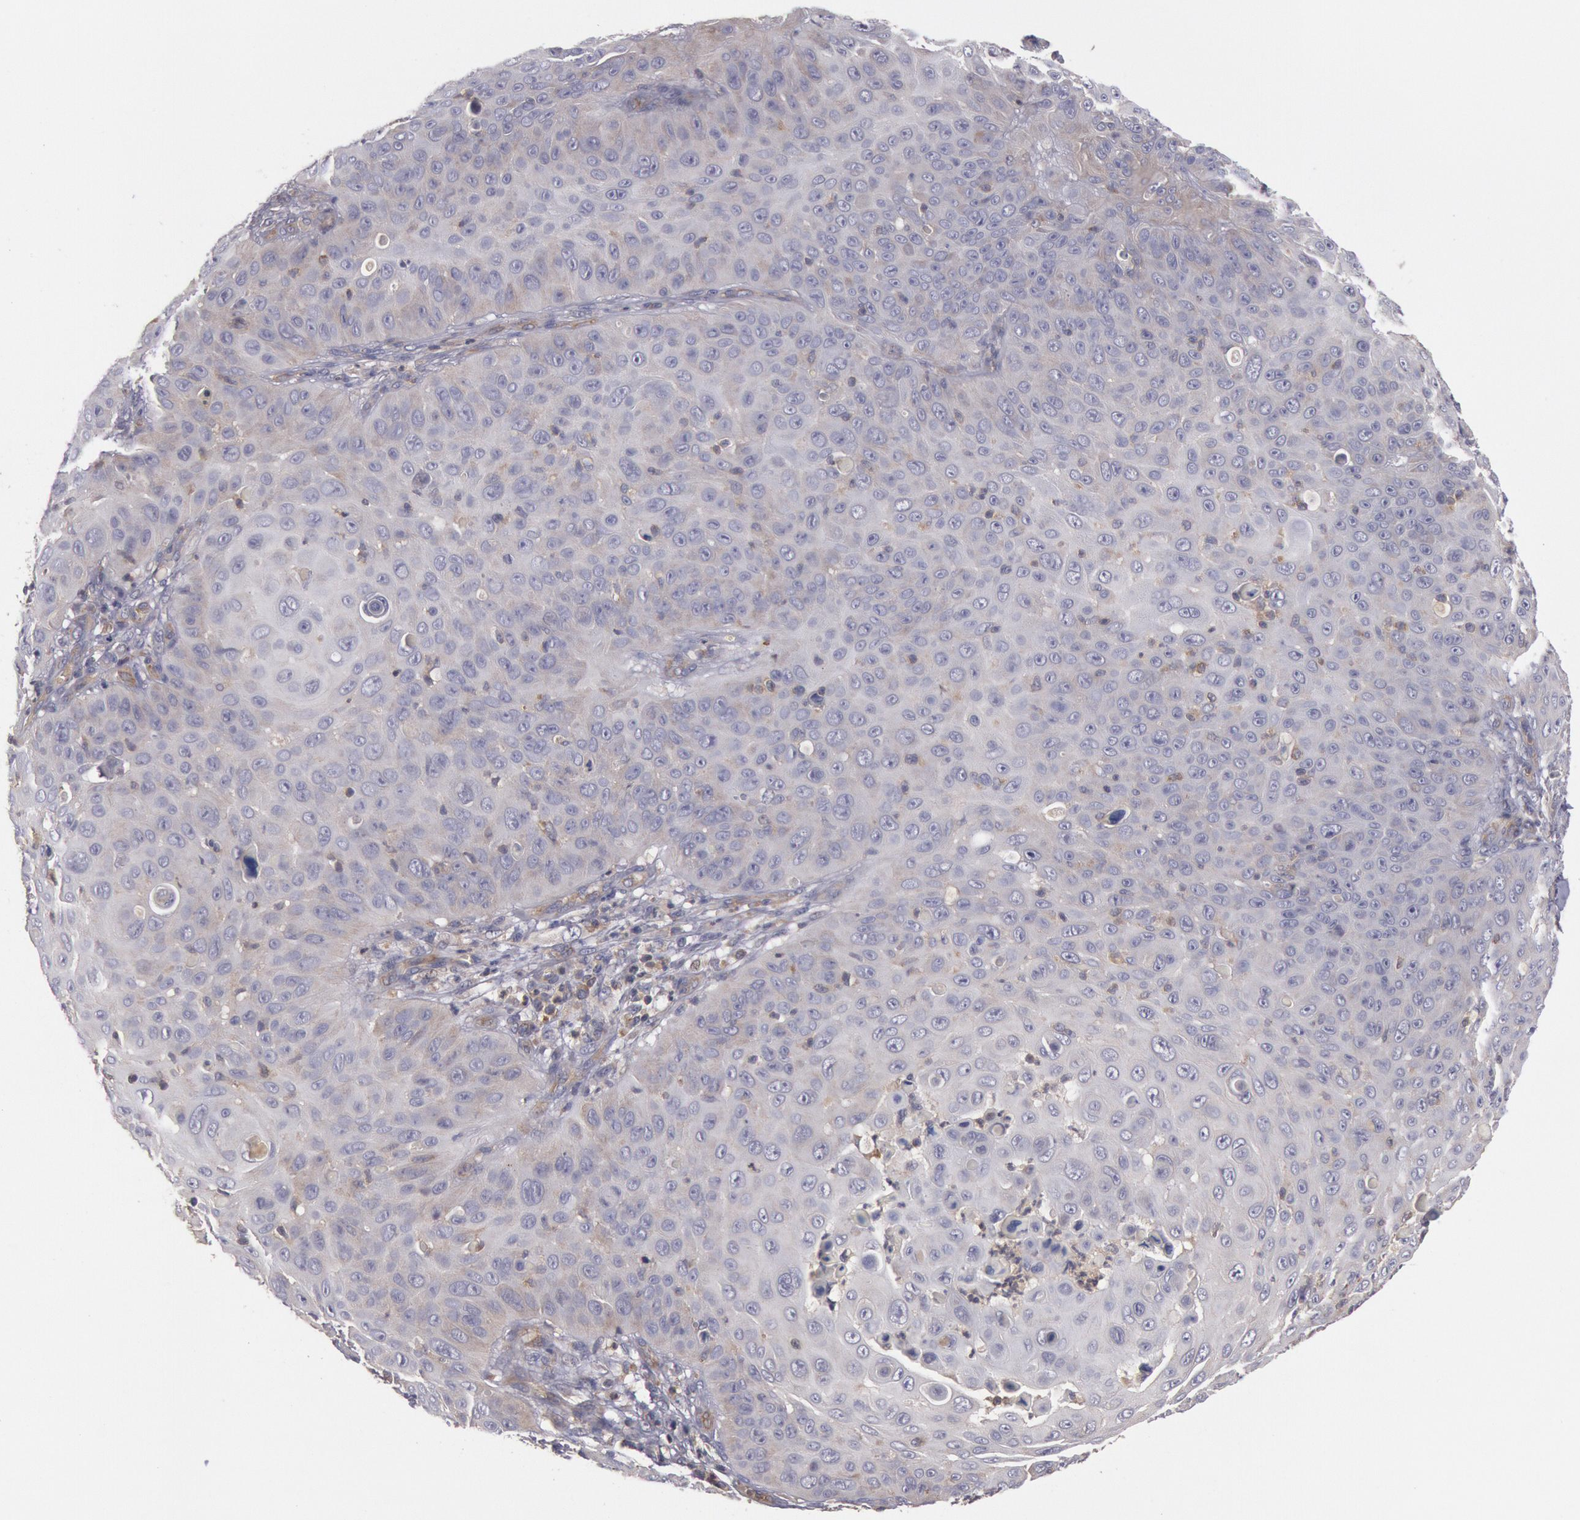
{"staining": {"intensity": "negative", "quantity": "none", "location": "none"}, "tissue": "skin cancer", "cell_type": "Tumor cells", "image_type": "cancer", "snomed": [{"axis": "morphology", "description": "Squamous cell carcinoma, NOS"}, {"axis": "topography", "description": "Skin"}], "caption": "Tumor cells are negative for protein expression in human skin cancer (squamous cell carcinoma). (Stains: DAB immunohistochemistry (IHC) with hematoxylin counter stain, Microscopy: brightfield microscopy at high magnification).", "gene": "PIK3R1", "patient": {"sex": "male", "age": 82}}